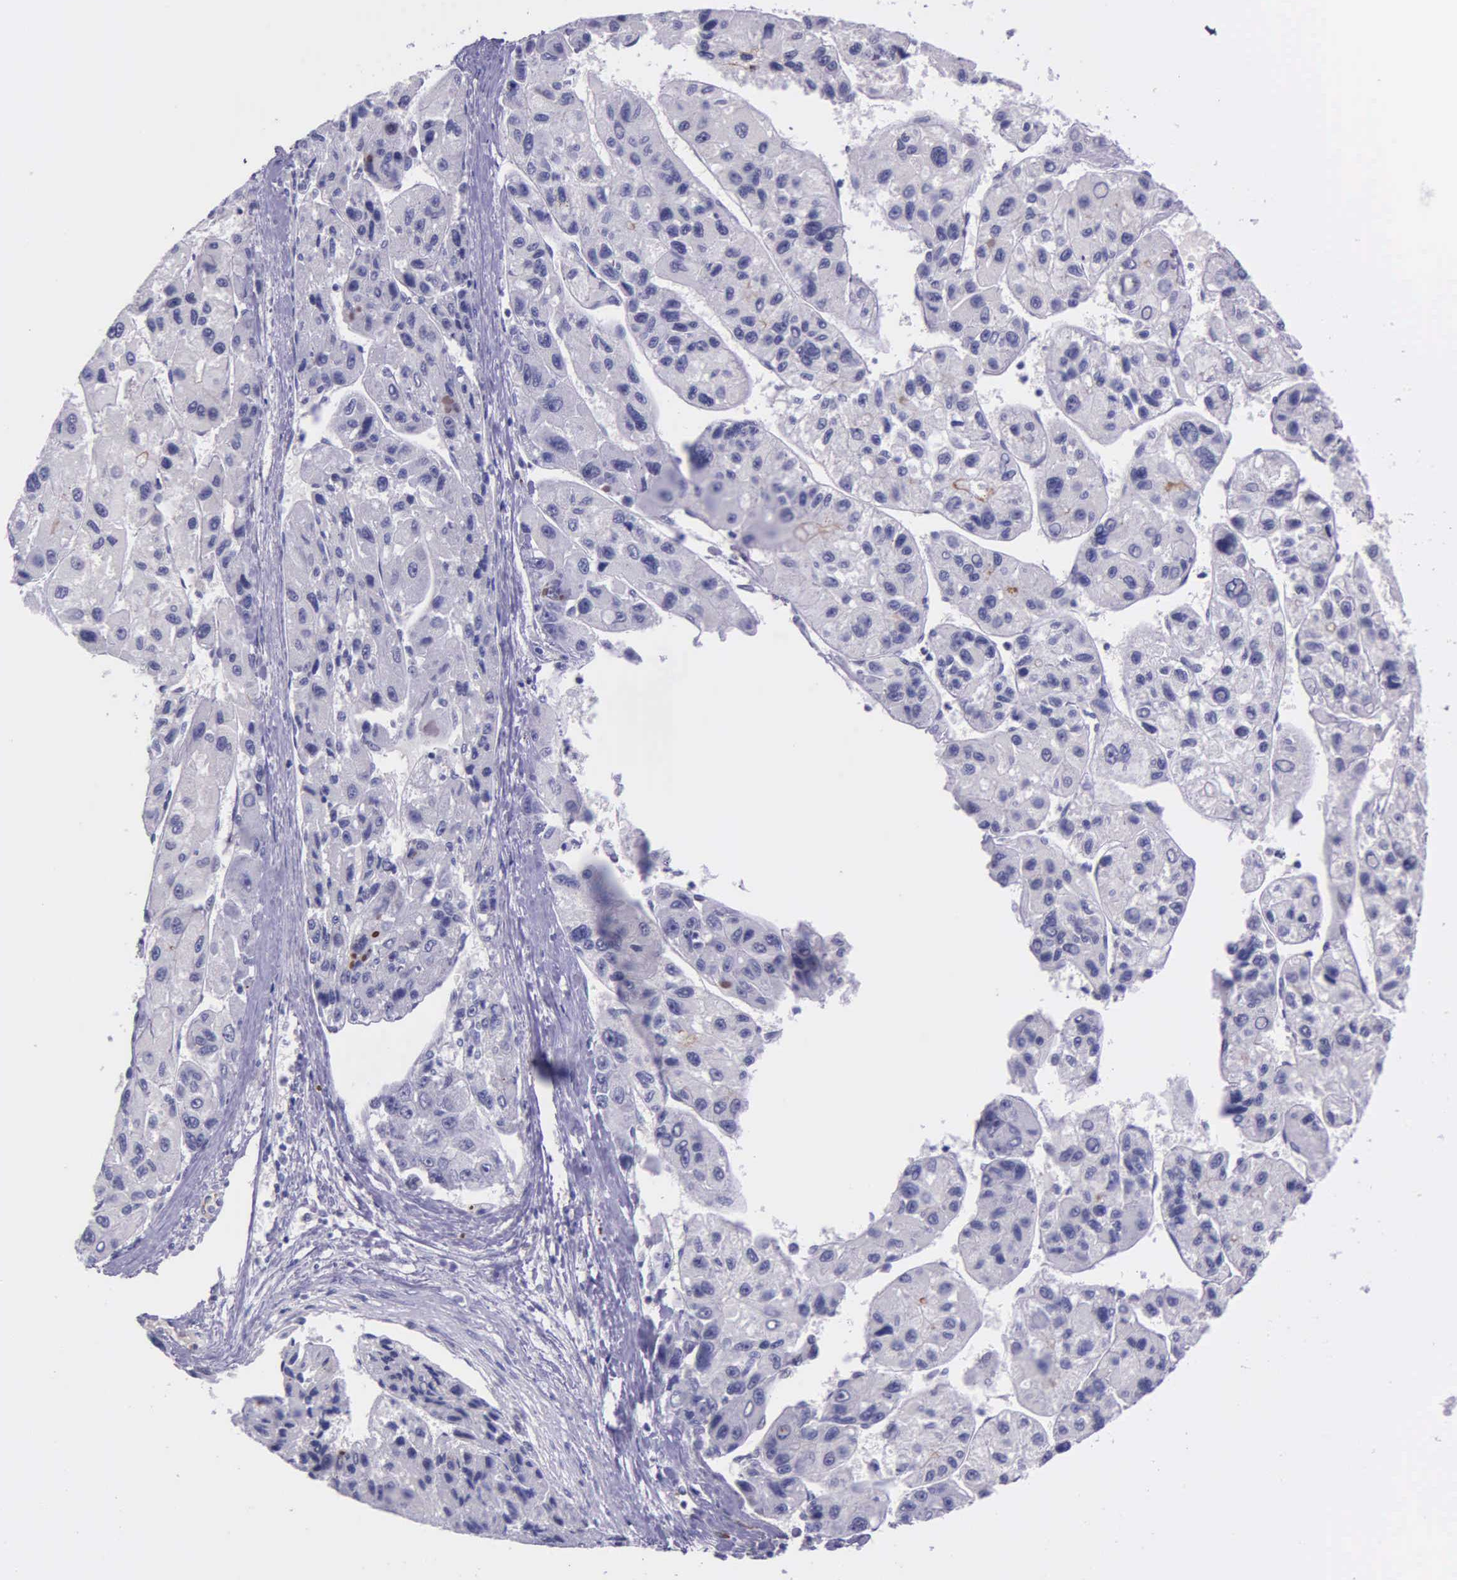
{"staining": {"intensity": "negative", "quantity": "none", "location": "none"}, "tissue": "liver cancer", "cell_type": "Tumor cells", "image_type": "cancer", "snomed": [{"axis": "morphology", "description": "Carcinoma, Hepatocellular, NOS"}, {"axis": "topography", "description": "Liver"}], "caption": "This is an IHC photomicrograph of human hepatocellular carcinoma (liver). There is no staining in tumor cells.", "gene": "AHNAK2", "patient": {"sex": "male", "age": 64}}